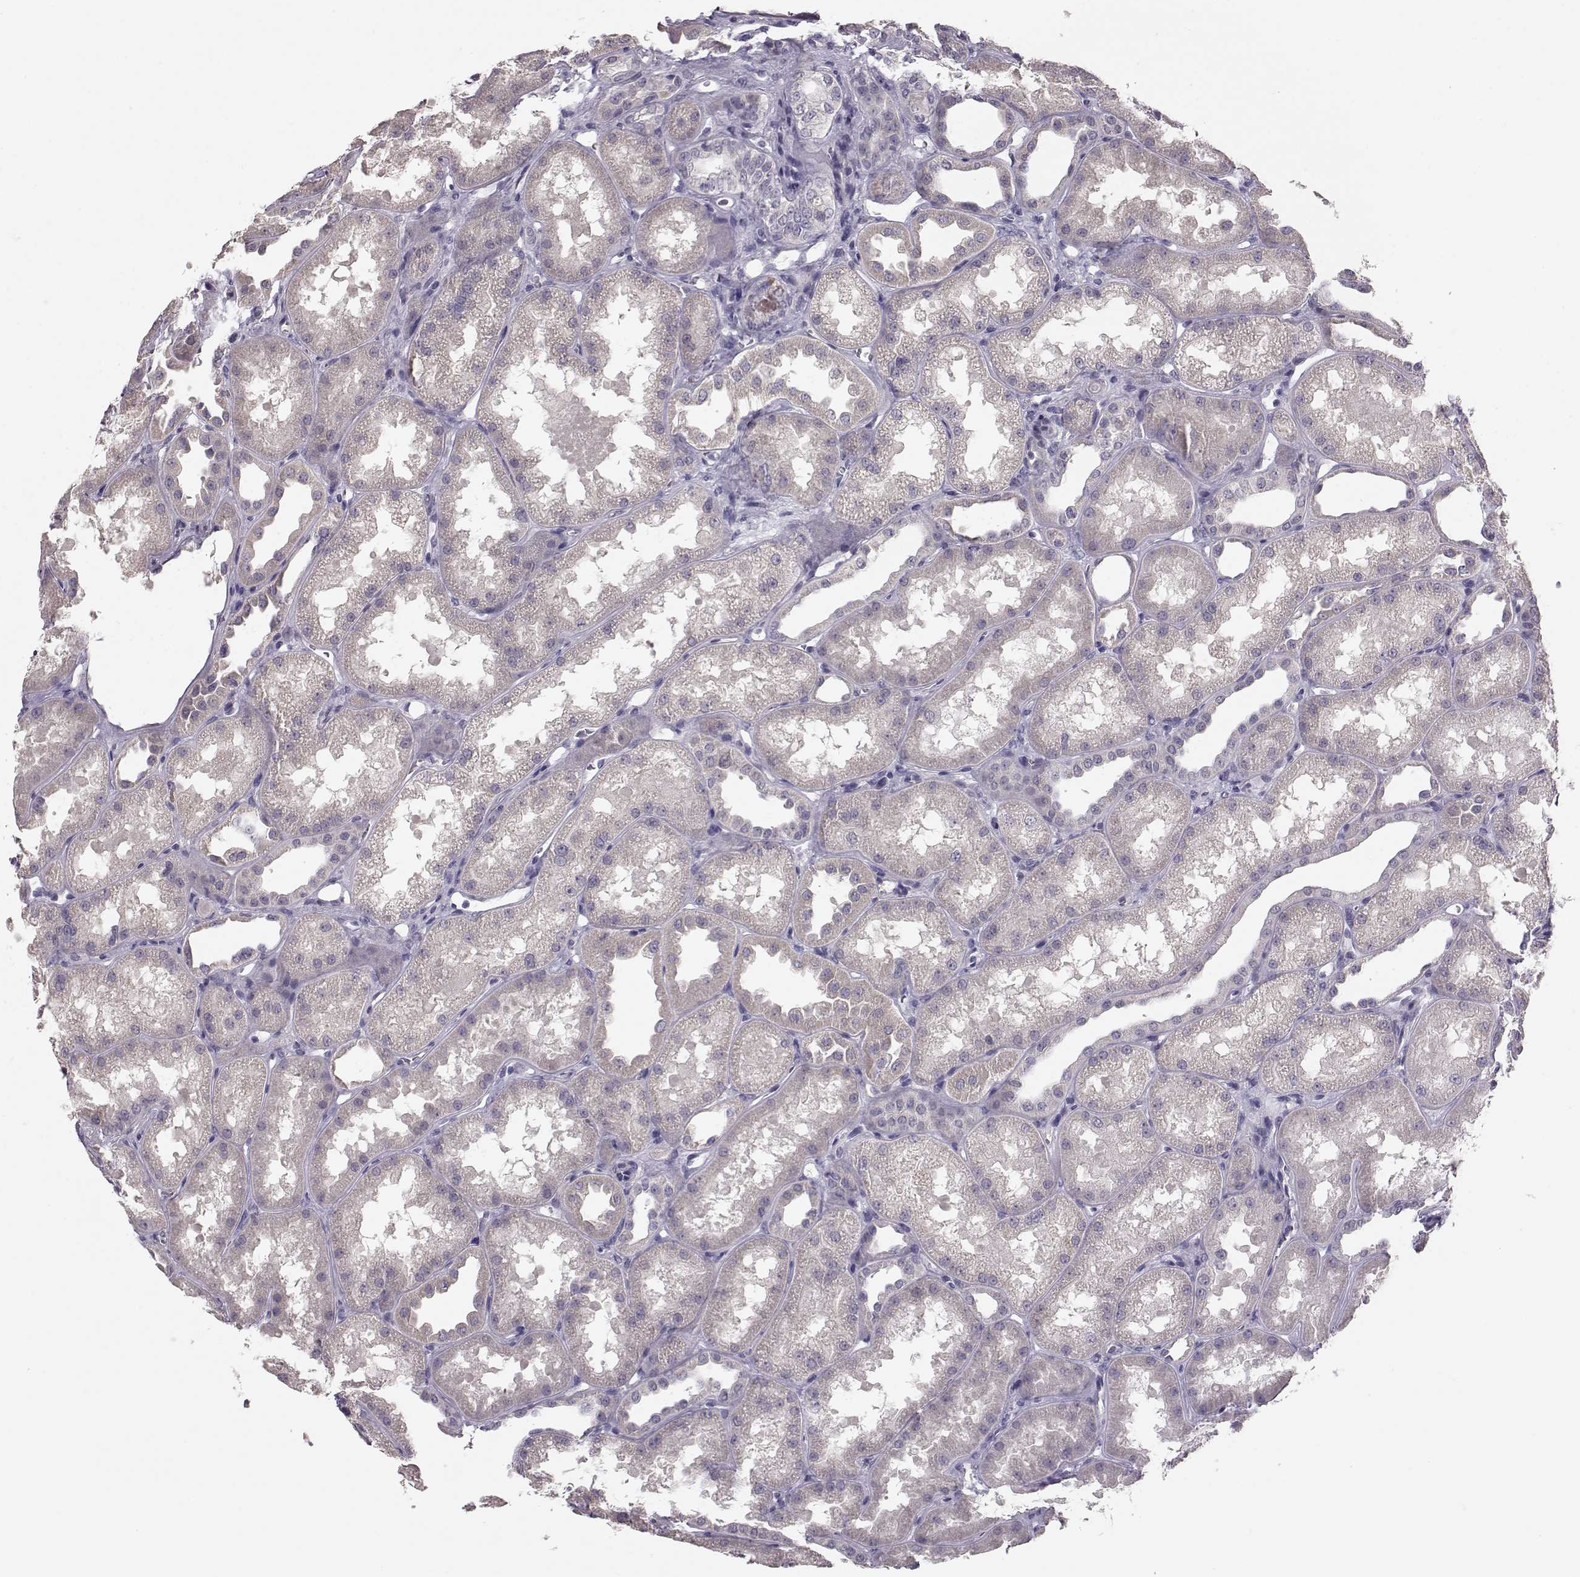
{"staining": {"intensity": "negative", "quantity": "none", "location": "none"}, "tissue": "kidney", "cell_type": "Cells in glomeruli", "image_type": "normal", "snomed": [{"axis": "morphology", "description": "Normal tissue, NOS"}, {"axis": "topography", "description": "Kidney"}], "caption": "Cells in glomeruli show no significant staining in normal kidney. Nuclei are stained in blue.", "gene": "BFSP2", "patient": {"sex": "male", "age": 61}}